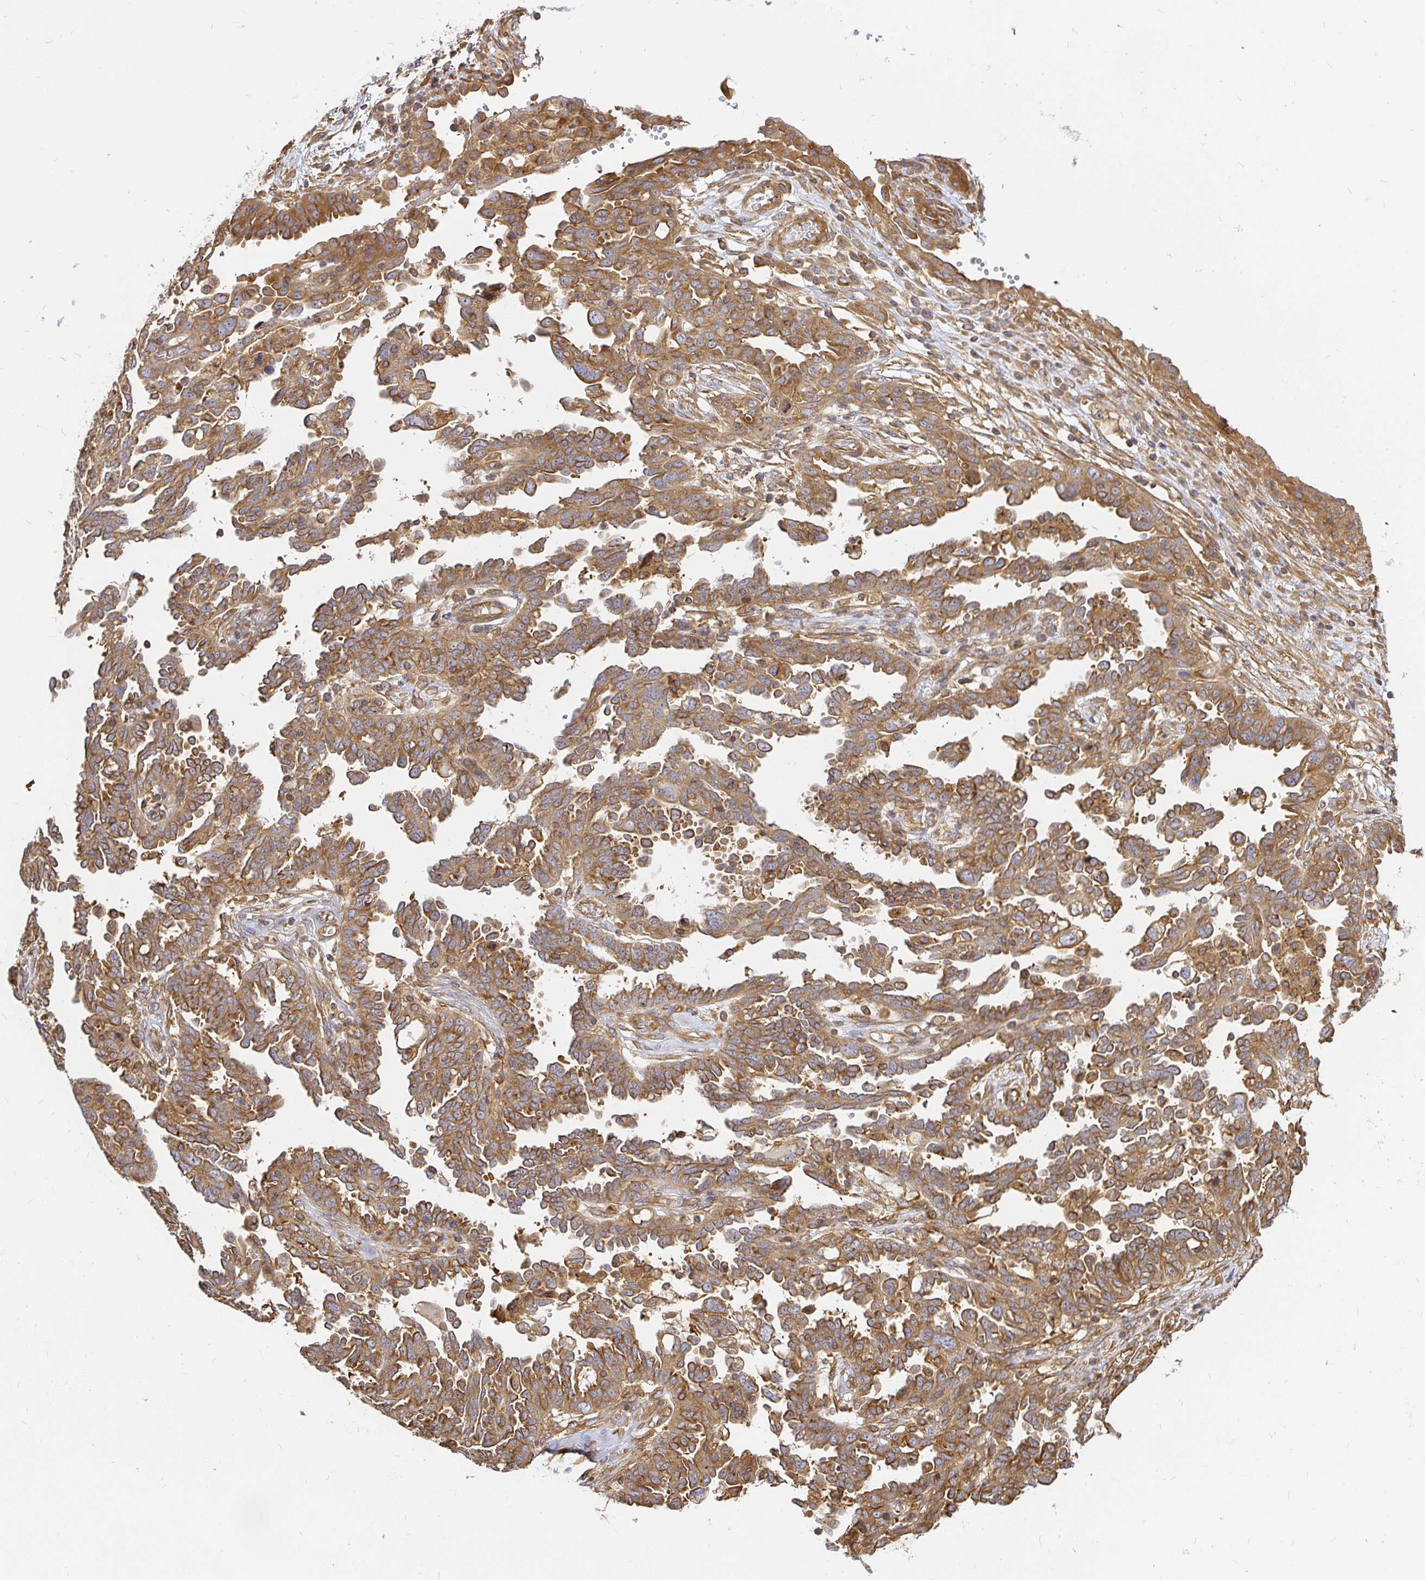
{"staining": {"intensity": "moderate", "quantity": ">75%", "location": "cytoplasmic/membranous"}, "tissue": "ovarian cancer", "cell_type": "Tumor cells", "image_type": "cancer", "snomed": [{"axis": "morphology", "description": "Cystadenocarcinoma, serous, NOS"}, {"axis": "topography", "description": "Ovary"}], "caption": "An image showing moderate cytoplasmic/membranous positivity in approximately >75% of tumor cells in ovarian serous cystadenocarcinoma, as visualized by brown immunohistochemical staining.", "gene": "KIF5B", "patient": {"sex": "female", "age": 67}}